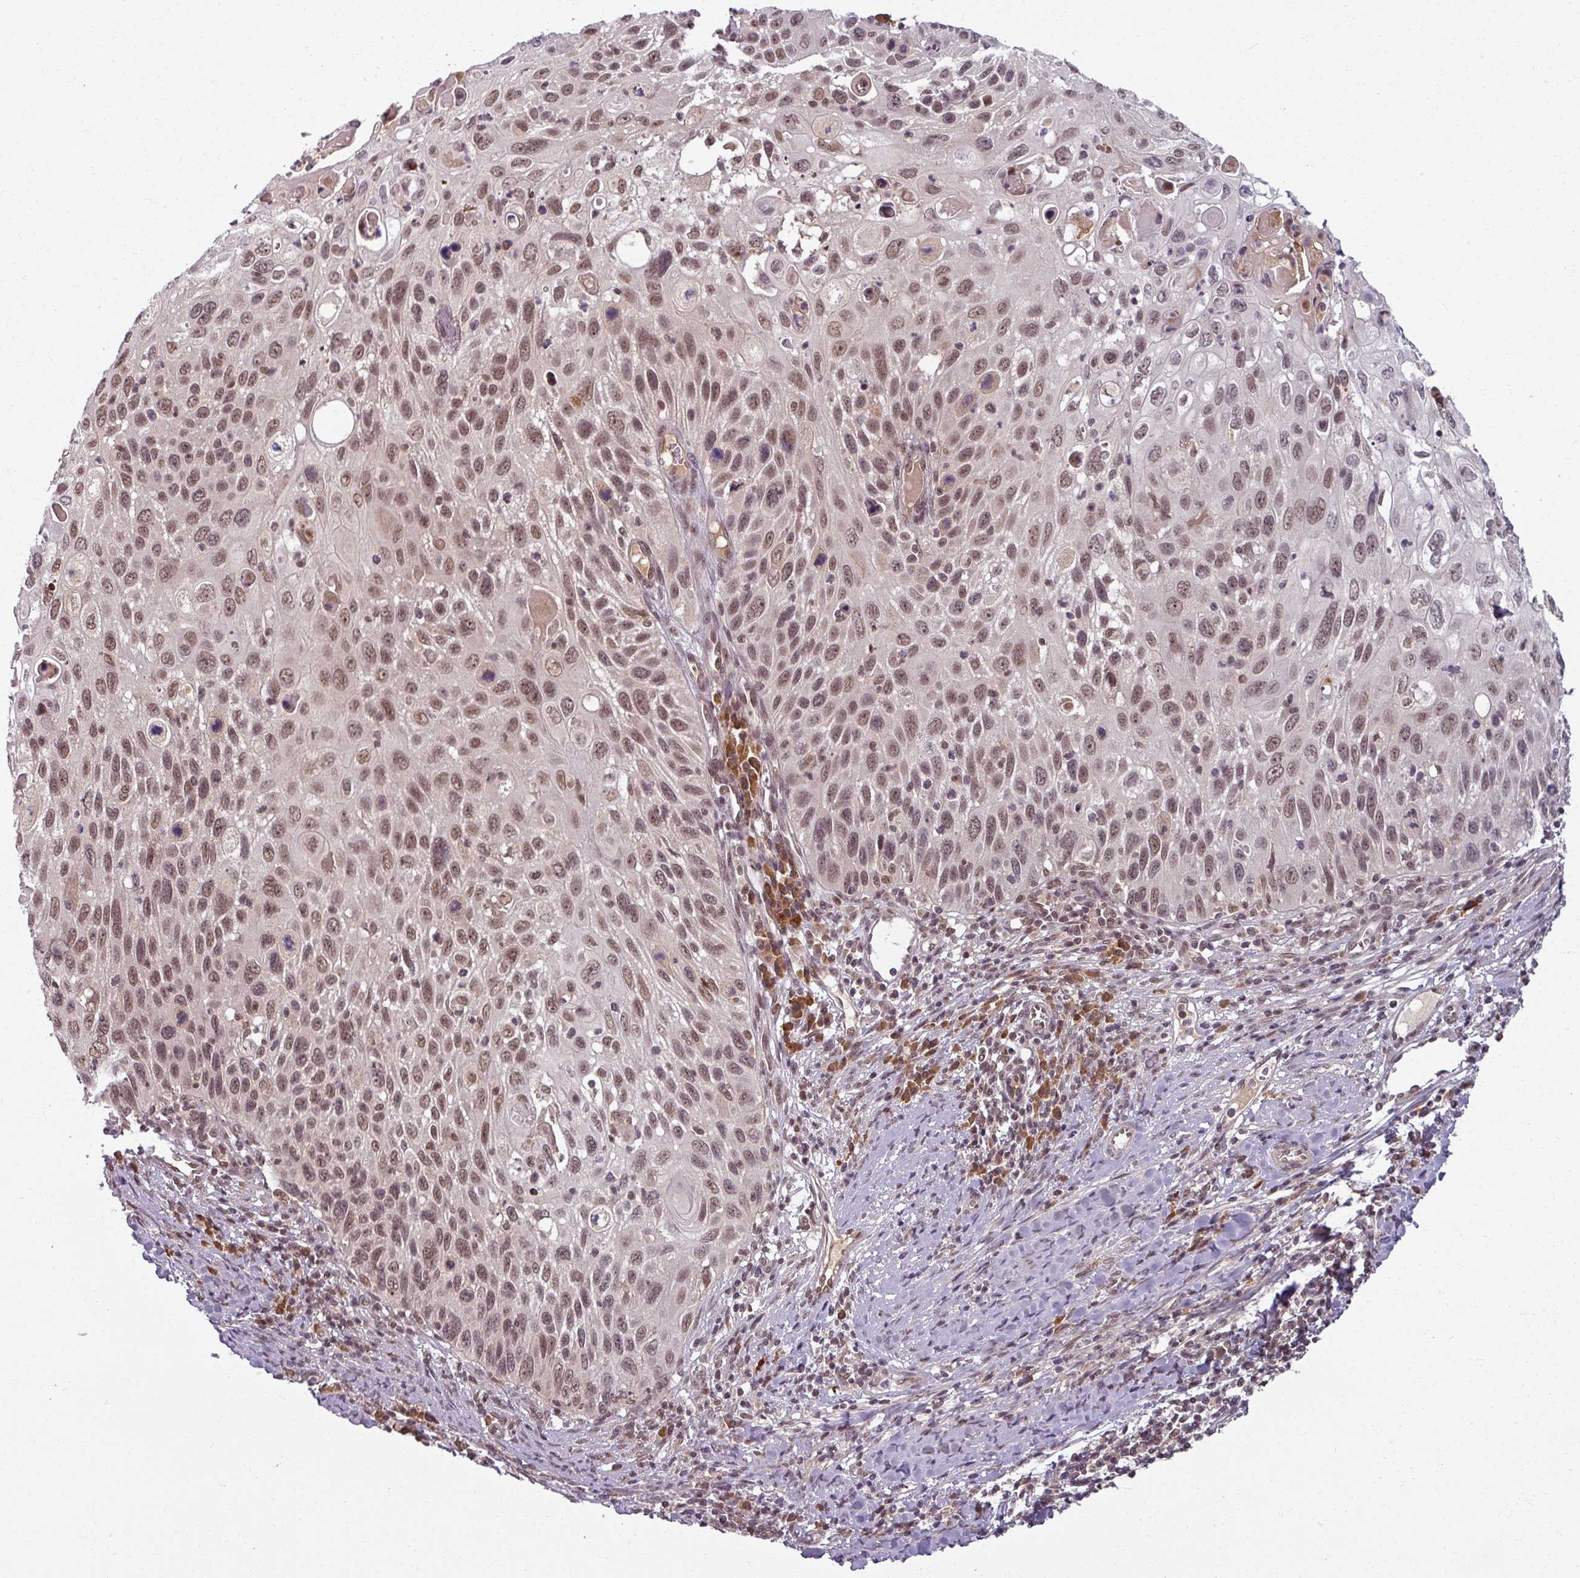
{"staining": {"intensity": "moderate", "quantity": ">75%", "location": "nuclear"}, "tissue": "cervical cancer", "cell_type": "Tumor cells", "image_type": "cancer", "snomed": [{"axis": "morphology", "description": "Squamous cell carcinoma, NOS"}, {"axis": "topography", "description": "Cervix"}], "caption": "Protein analysis of squamous cell carcinoma (cervical) tissue exhibits moderate nuclear positivity in about >75% of tumor cells. (IHC, brightfield microscopy, high magnification).", "gene": "POLR2G", "patient": {"sex": "female", "age": 70}}